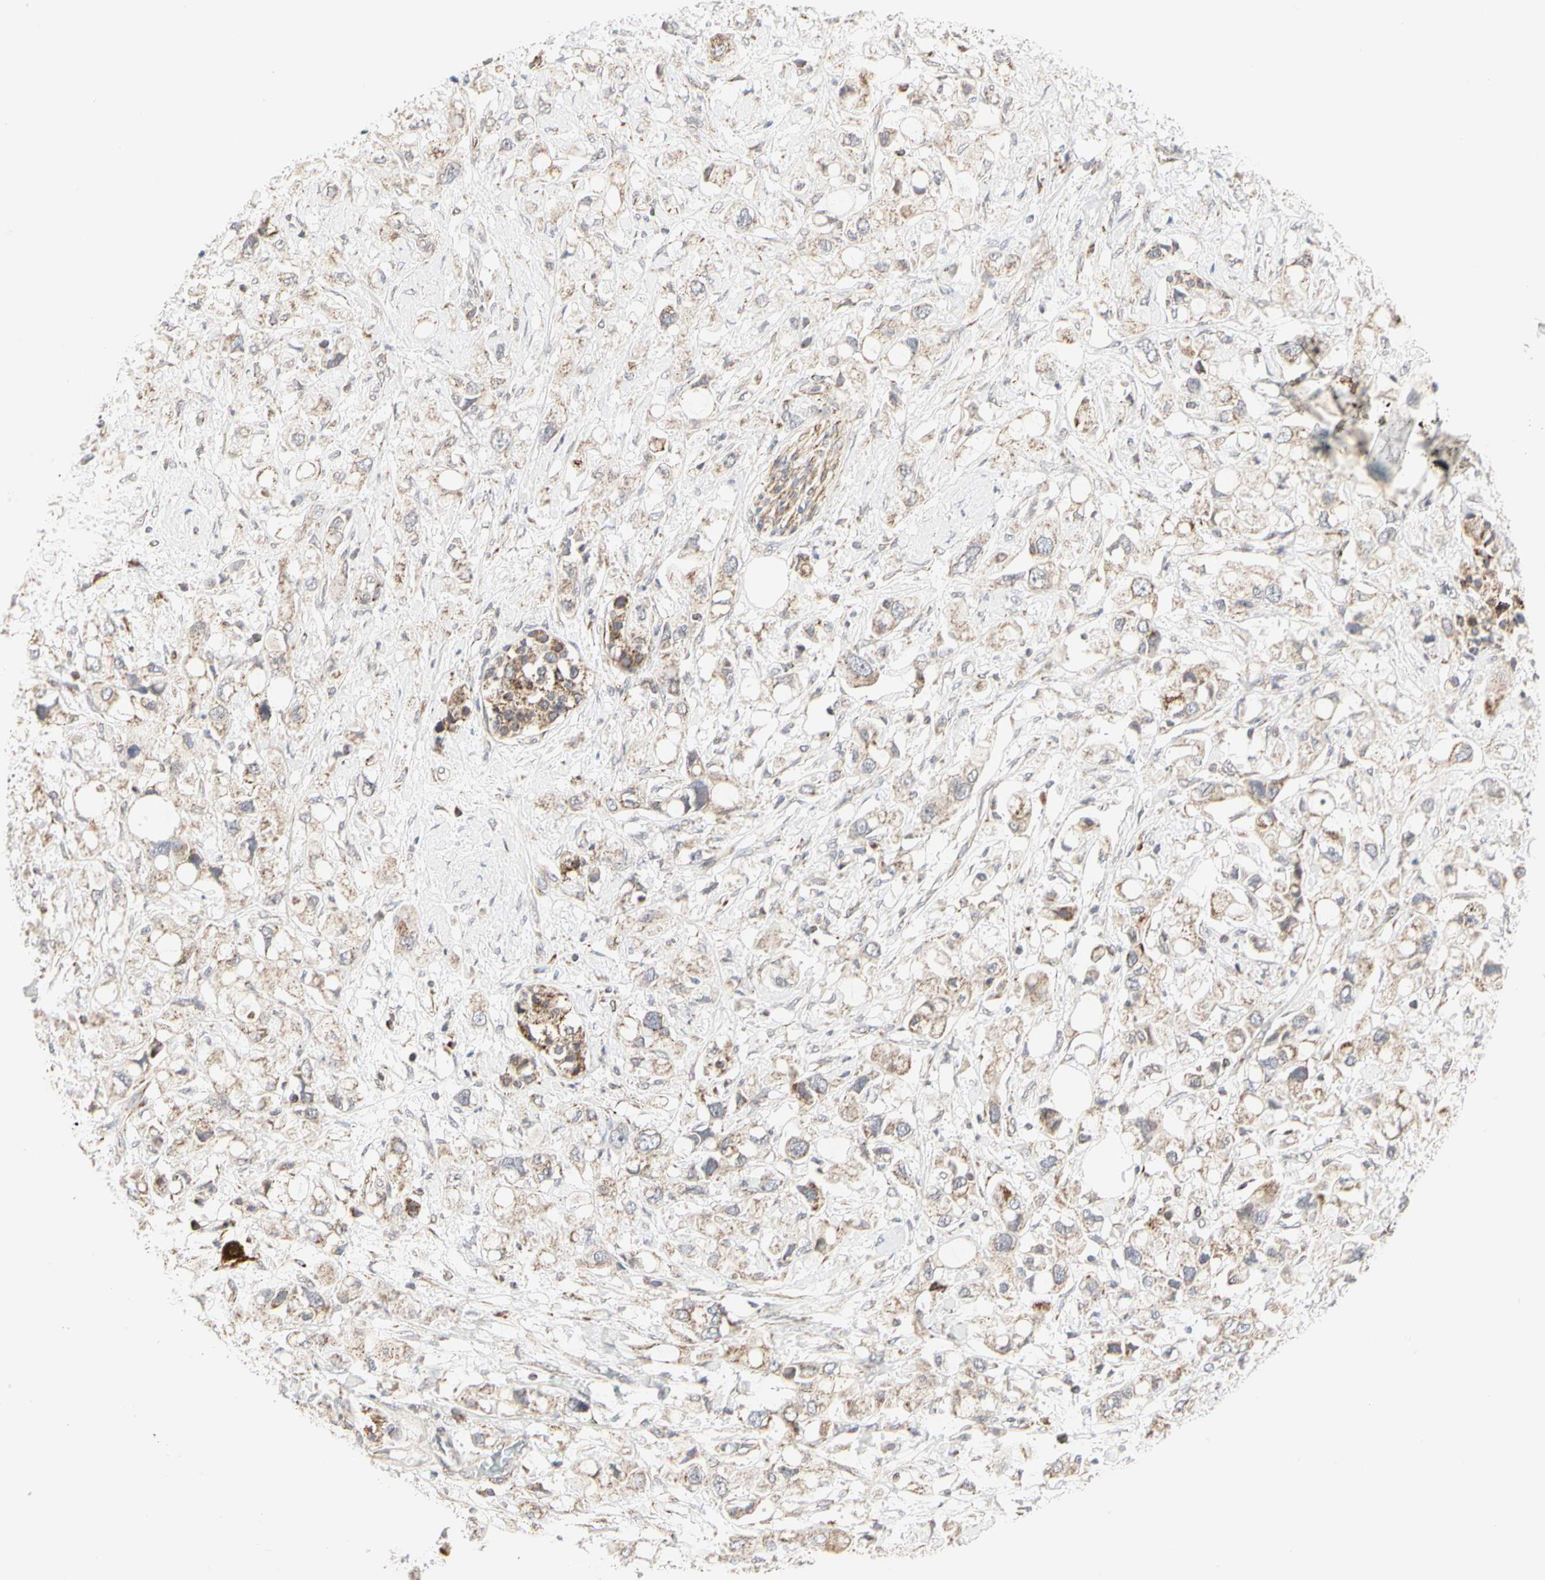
{"staining": {"intensity": "weak", "quantity": ">75%", "location": "cytoplasmic/membranous"}, "tissue": "pancreatic cancer", "cell_type": "Tumor cells", "image_type": "cancer", "snomed": [{"axis": "morphology", "description": "Adenocarcinoma, NOS"}, {"axis": "topography", "description": "Pancreas"}], "caption": "Protein expression analysis of human pancreatic adenocarcinoma reveals weak cytoplasmic/membranous staining in about >75% of tumor cells.", "gene": "TSKU", "patient": {"sex": "female", "age": 56}}